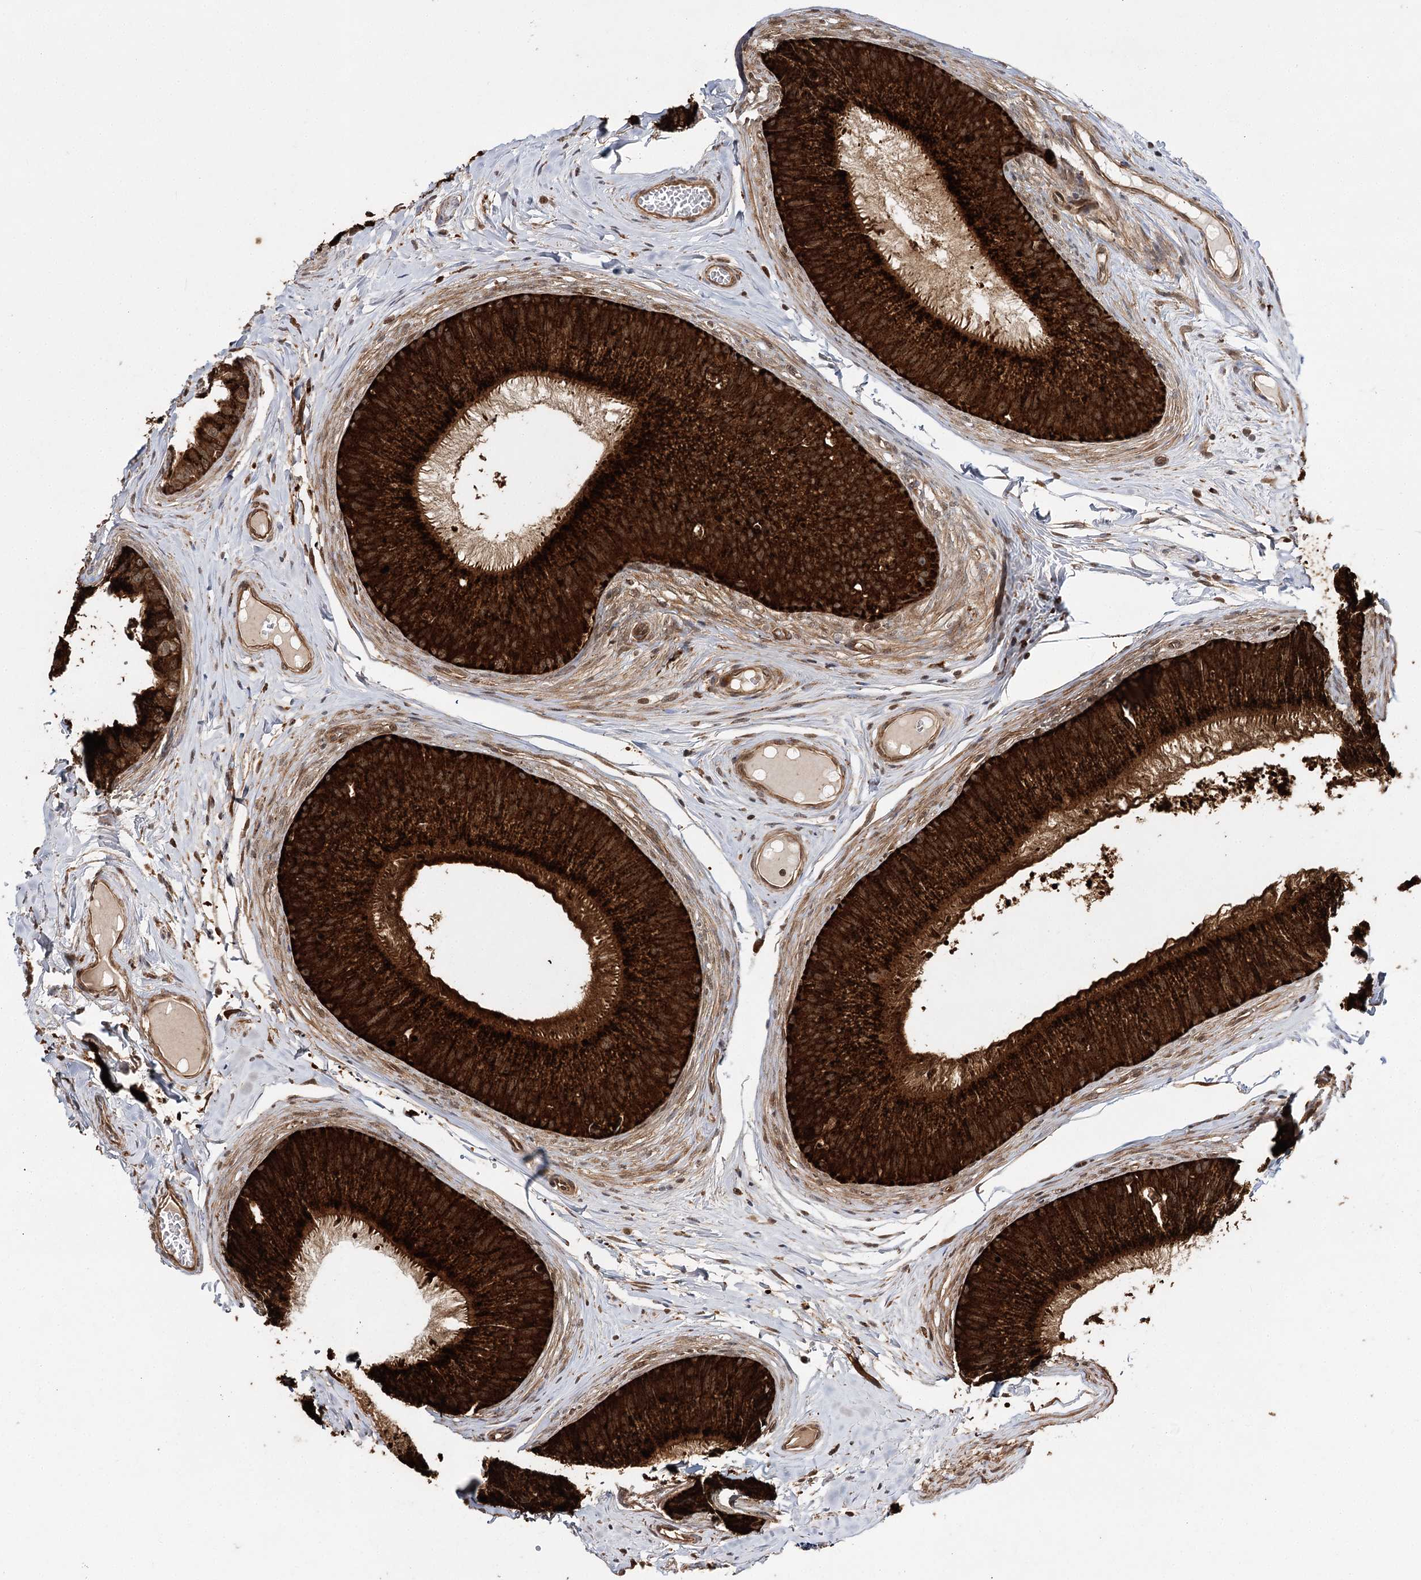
{"staining": {"intensity": "strong", "quantity": ">75%", "location": "cytoplasmic/membranous"}, "tissue": "epididymis", "cell_type": "Glandular cells", "image_type": "normal", "snomed": [{"axis": "morphology", "description": "Normal tissue, NOS"}, {"axis": "topography", "description": "Epididymis"}], "caption": "Epididymis stained with DAB (3,3'-diaminobenzidine) immunohistochemistry exhibits high levels of strong cytoplasmic/membranous expression in about >75% of glandular cells.", "gene": "DNAJB14", "patient": {"sex": "male", "age": 31}}